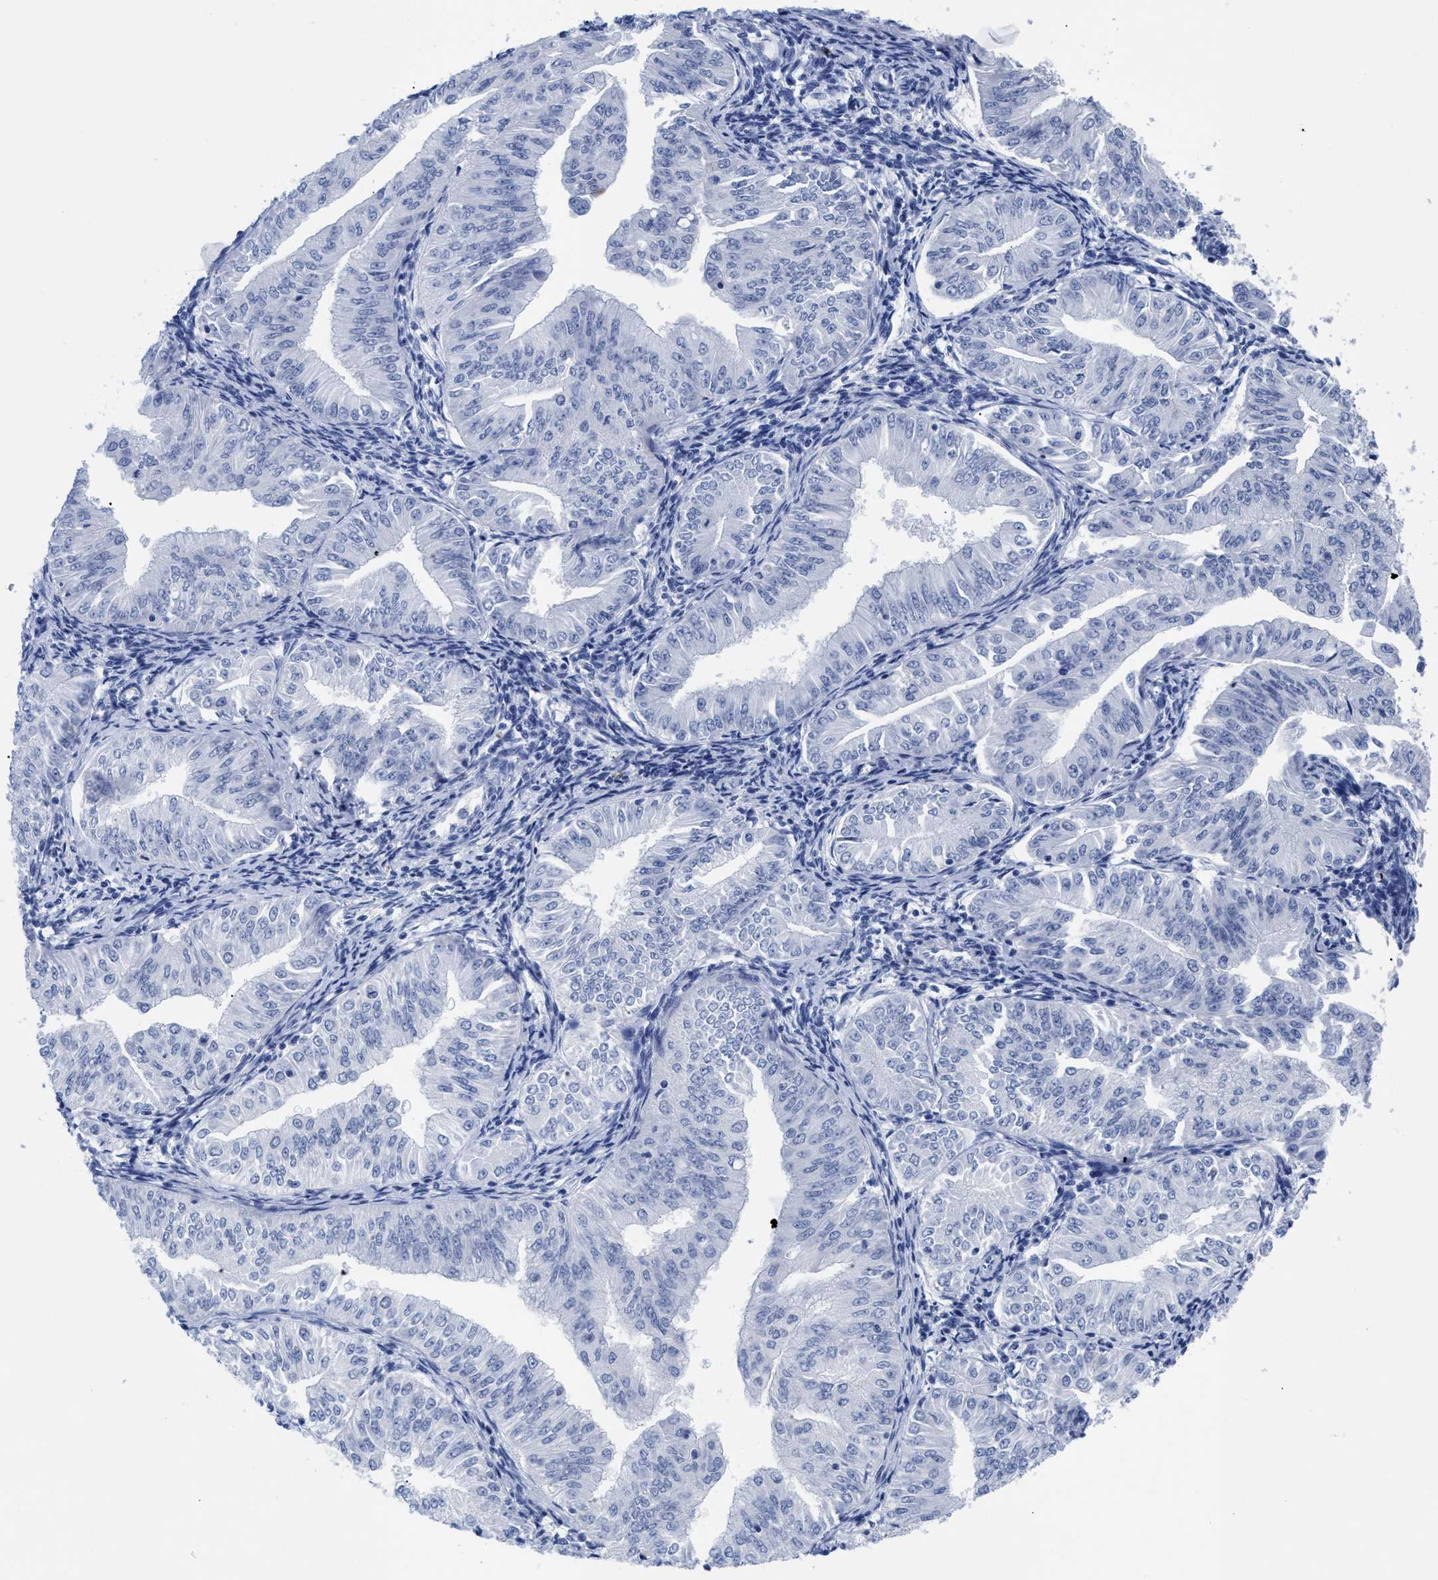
{"staining": {"intensity": "negative", "quantity": "none", "location": "none"}, "tissue": "endometrial cancer", "cell_type": "Tumor cells", "image_type": "cancer", "snomed": [{"axis": "morphology", "description": "Normal tissue, NOS"}, {"axis": "morphology", "description": "Adenocarcinoma, NOS"}, {"axis": "topography", "description": "Endometrium"}], "caption": "DAB (3,3'-diaminobenzidine) immunohistochemical staining of human endometrial adenocarcinoma exhibits no significant expression in tumor cells.", "gene": "DUSP26", "patient": {"sex": "female", "age": 53}}